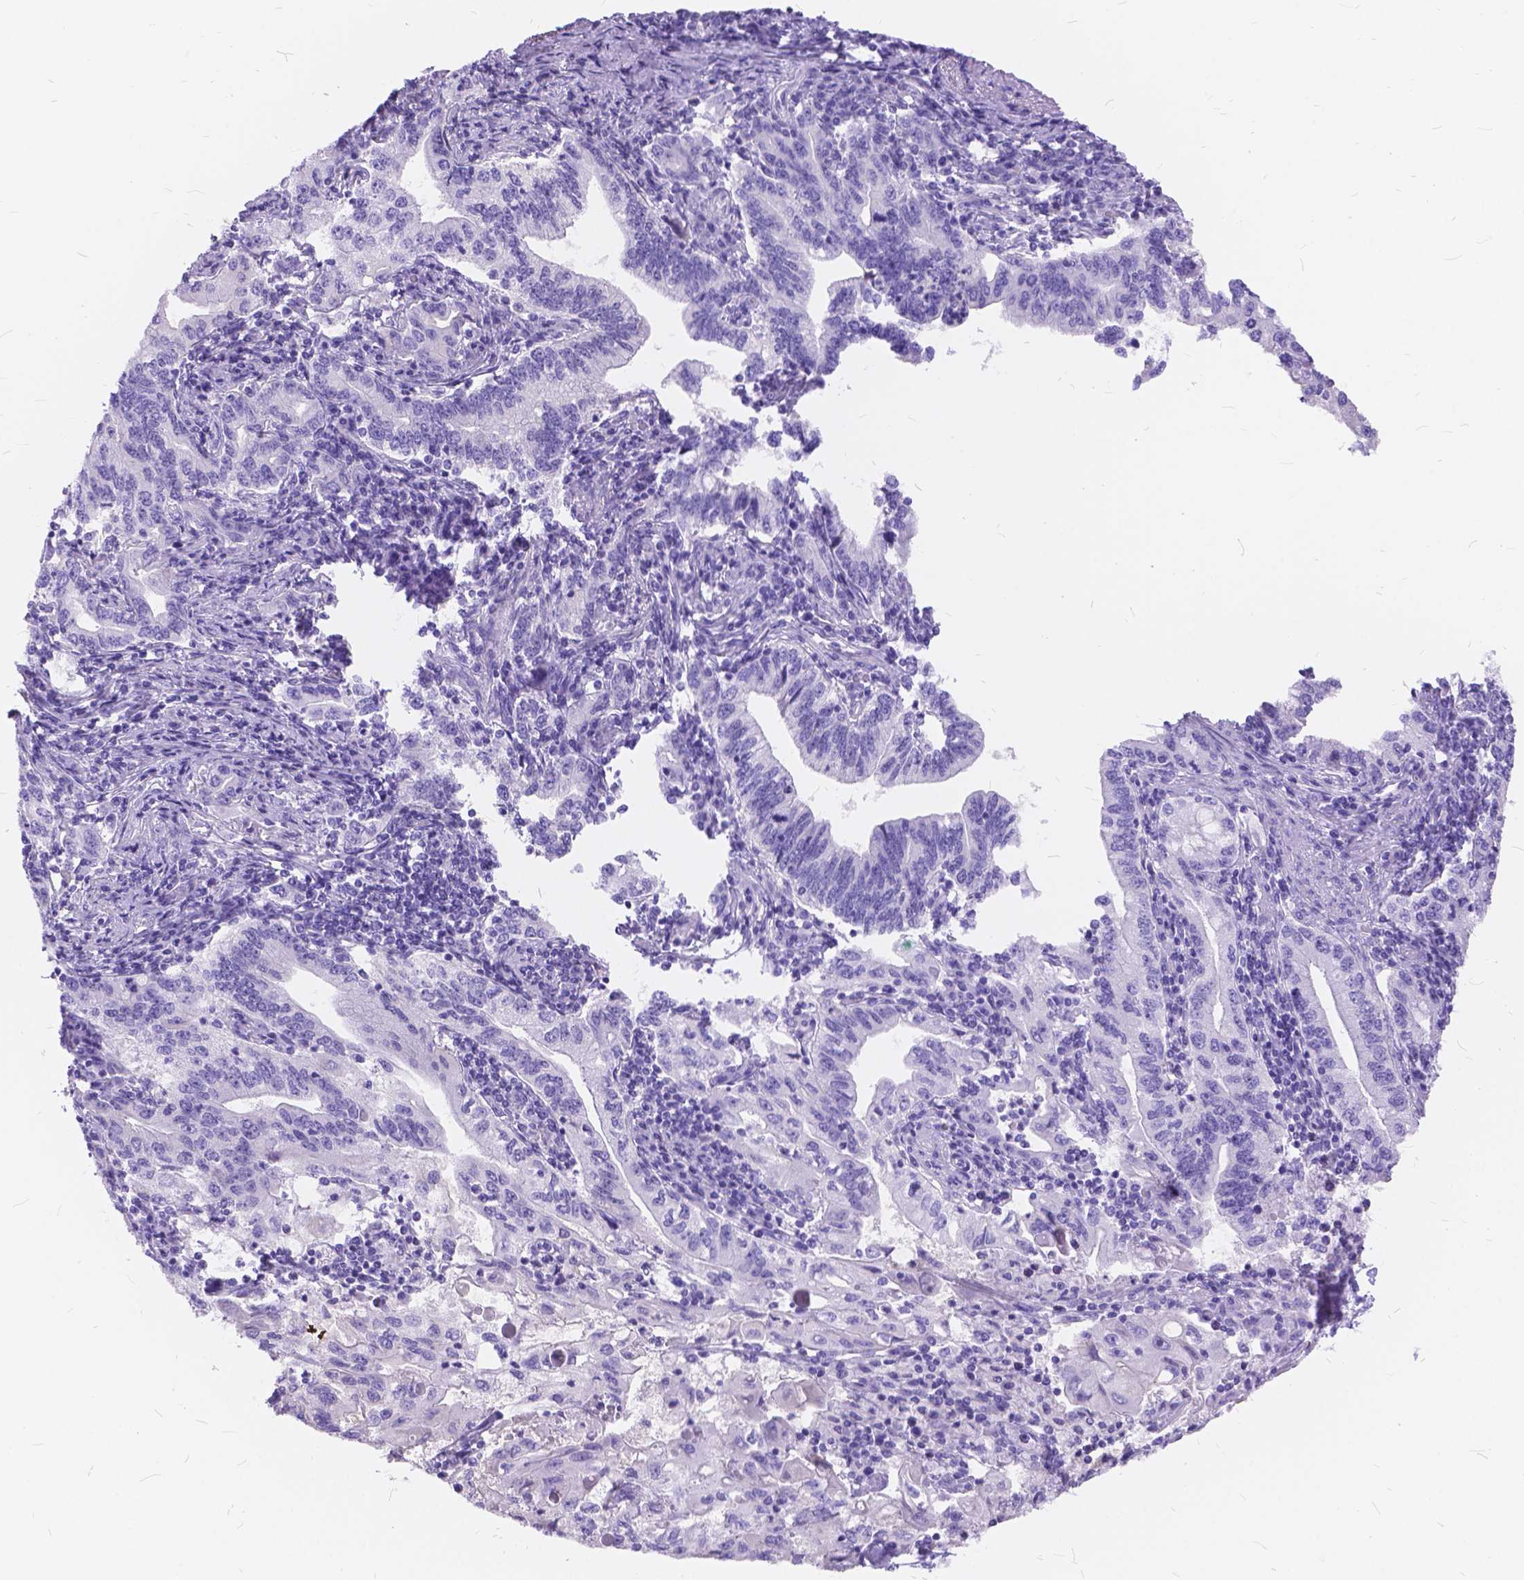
{"staining": {"intensity": "negative", "quantity": "none", "location": "none"}, "tissue": "stomach cancer", "cell_type": "Tumor cells", "image_type": "cancer", "snomed": [{"axis": "morphology", "description": "Adenocarcinoma, NOS"}, {"axis": "topography", "description": "Stomach, lower"}], "caption": "This is an IHC micrograph of stomach cancer. There is no staining in tumor cells.", "gene": "FOXL2", "patient": {"sex": "female", "age": 72}}